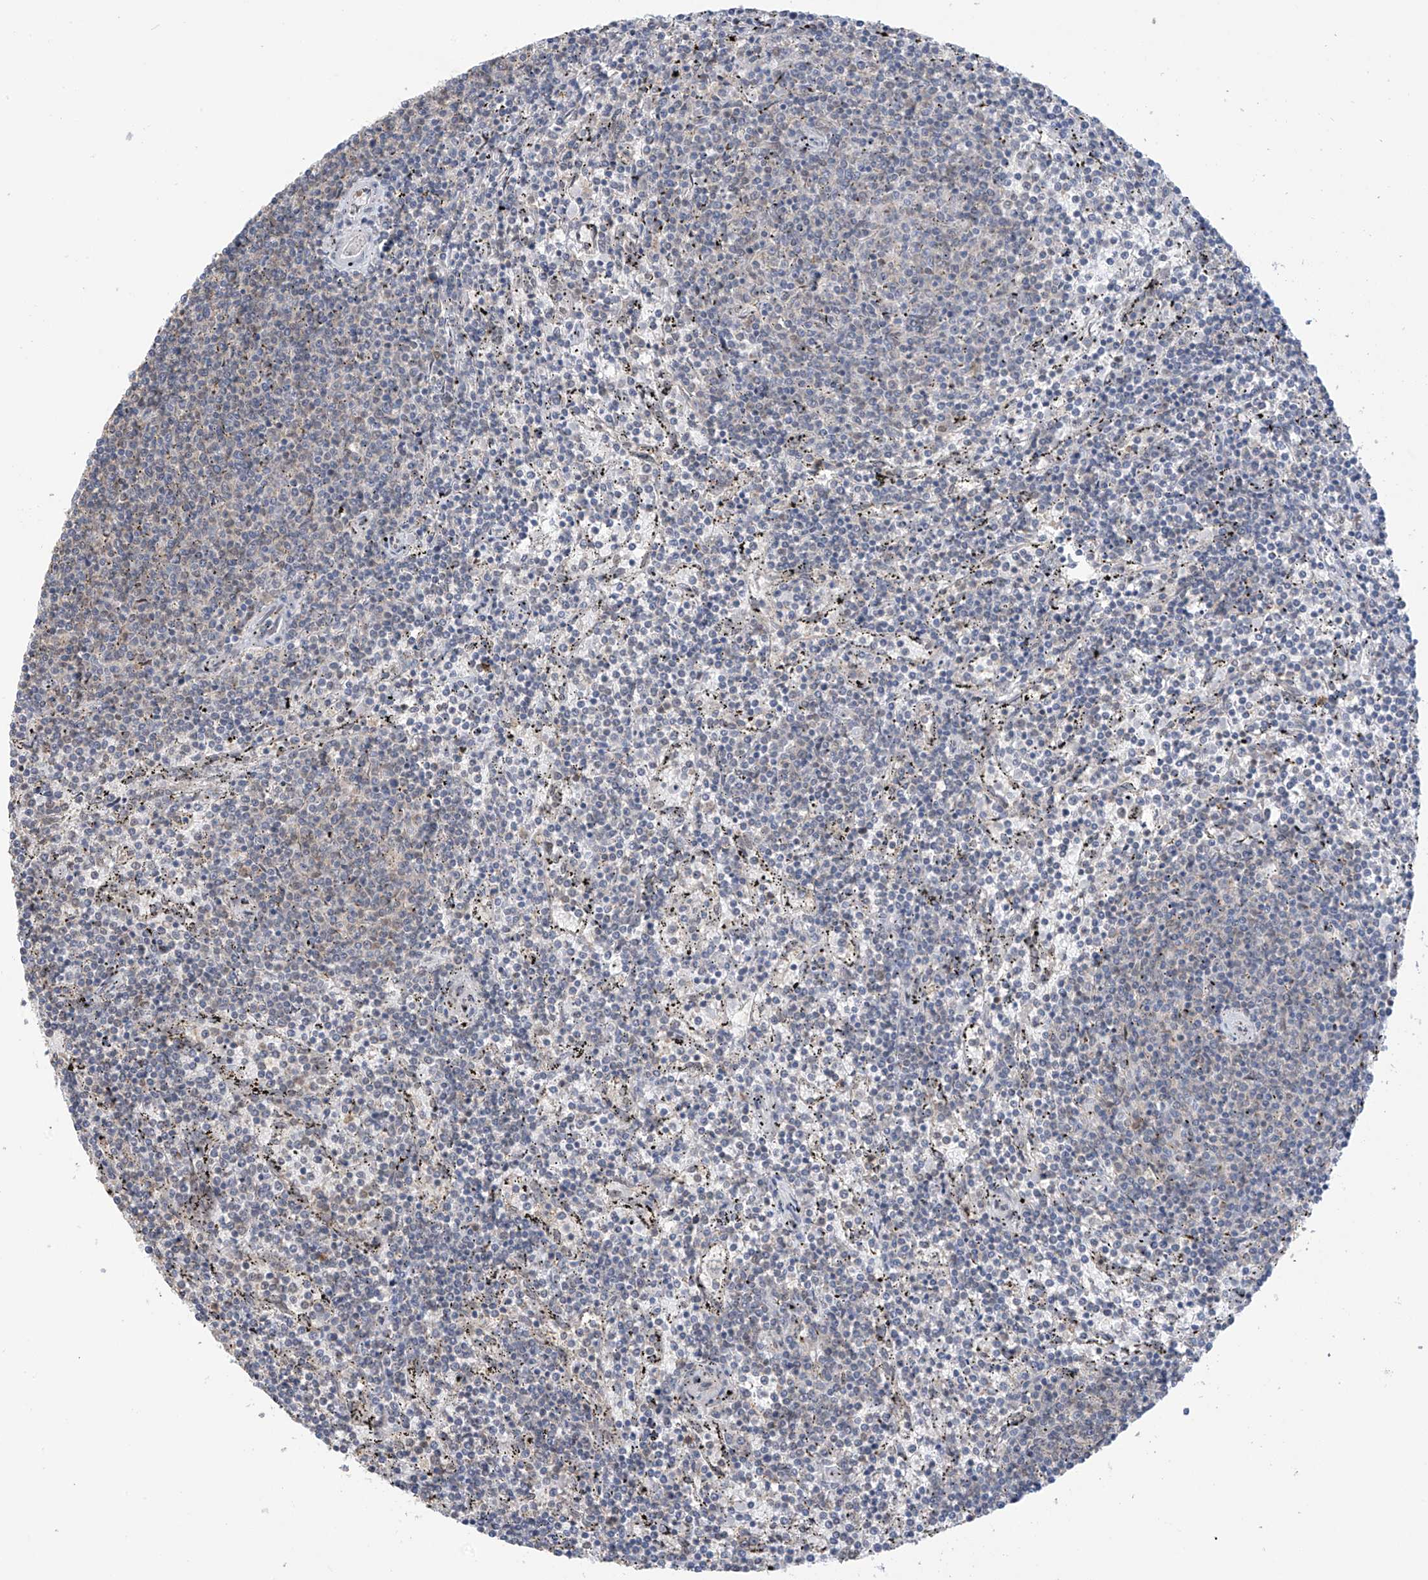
{"staining": {"intensity": "negative", "quantity": "none", "location": "none"}, "tissue": "lymphoma", "cell_type": "Tumor cells", "image_type": "cancer", "snomed": [{"axis": "morphology", "description": "Malignant lymphoma, non-Hodgkin's type, Low grade"}, {"axis": "topography", "description": "Spleen"}], "caption": "This is an IHC image of human malignant lymphoma, non-Hodgkin's type (low-grade). There is no expression in tumor cells.", "gene": "KIAA1522", "patient": {"sex": "female", "age": 50}}